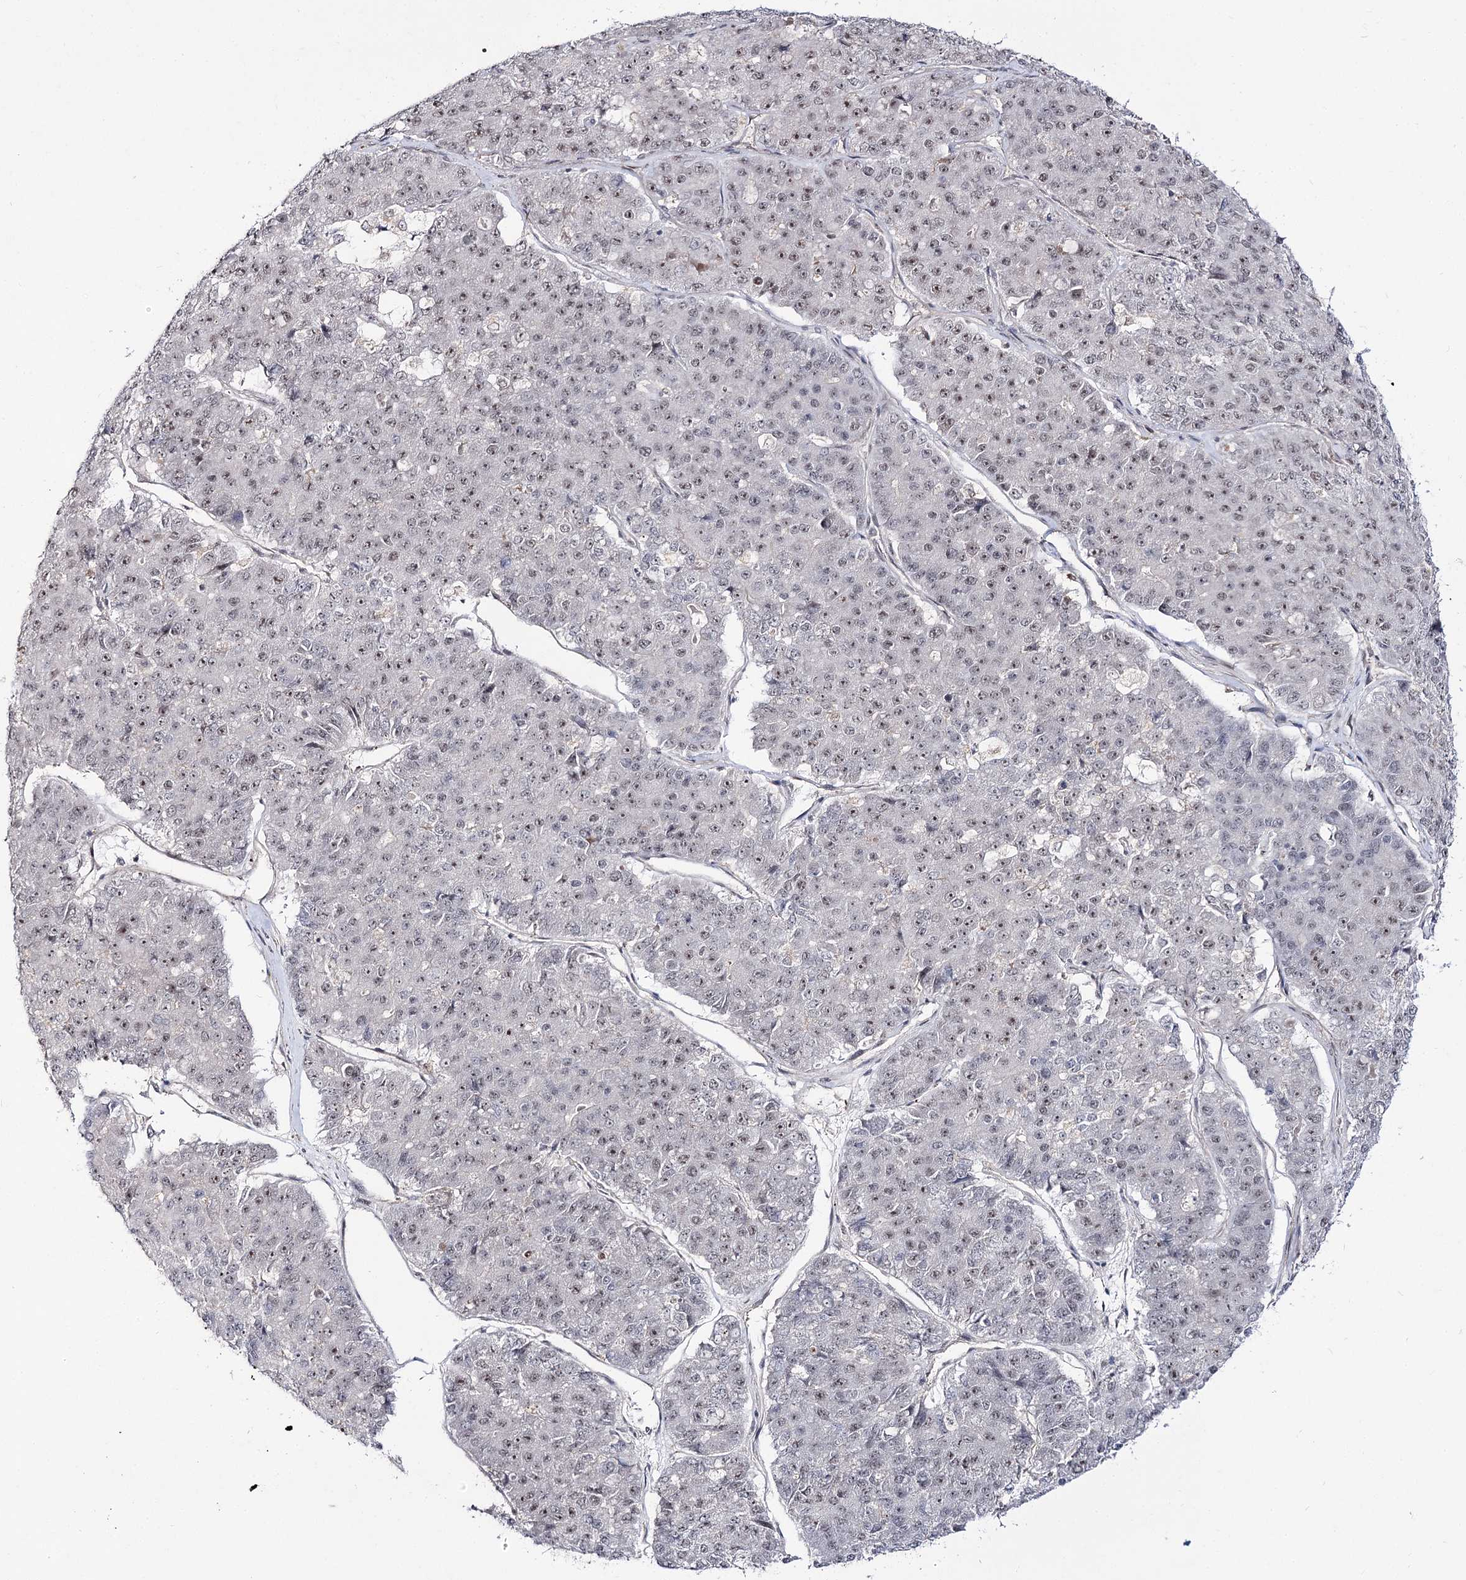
{"staining": {"intensity": "weak", "quantity": ">75%", "location": "nuclear"}, "tissue": "pancreatic cancer", "cell_type": "Tumor cells", "image_type": "cancer", "snomed": [{"axis": "morphology", "description": "Adenocarcinoma, NOS"}, {"axis": "topography", "description": "Pancreas"}], "caption": "This image exhibits pancreatic cancer (adenocarcinoma) stained with immunohistochemistry (IHC) to label a protein in brown. The nuclear of tumor cells show weak positivity for the protein. Nuclei are counter-stained blue.", "gene": "RRP9", "patient": {"sex": "male", "age": 50}}